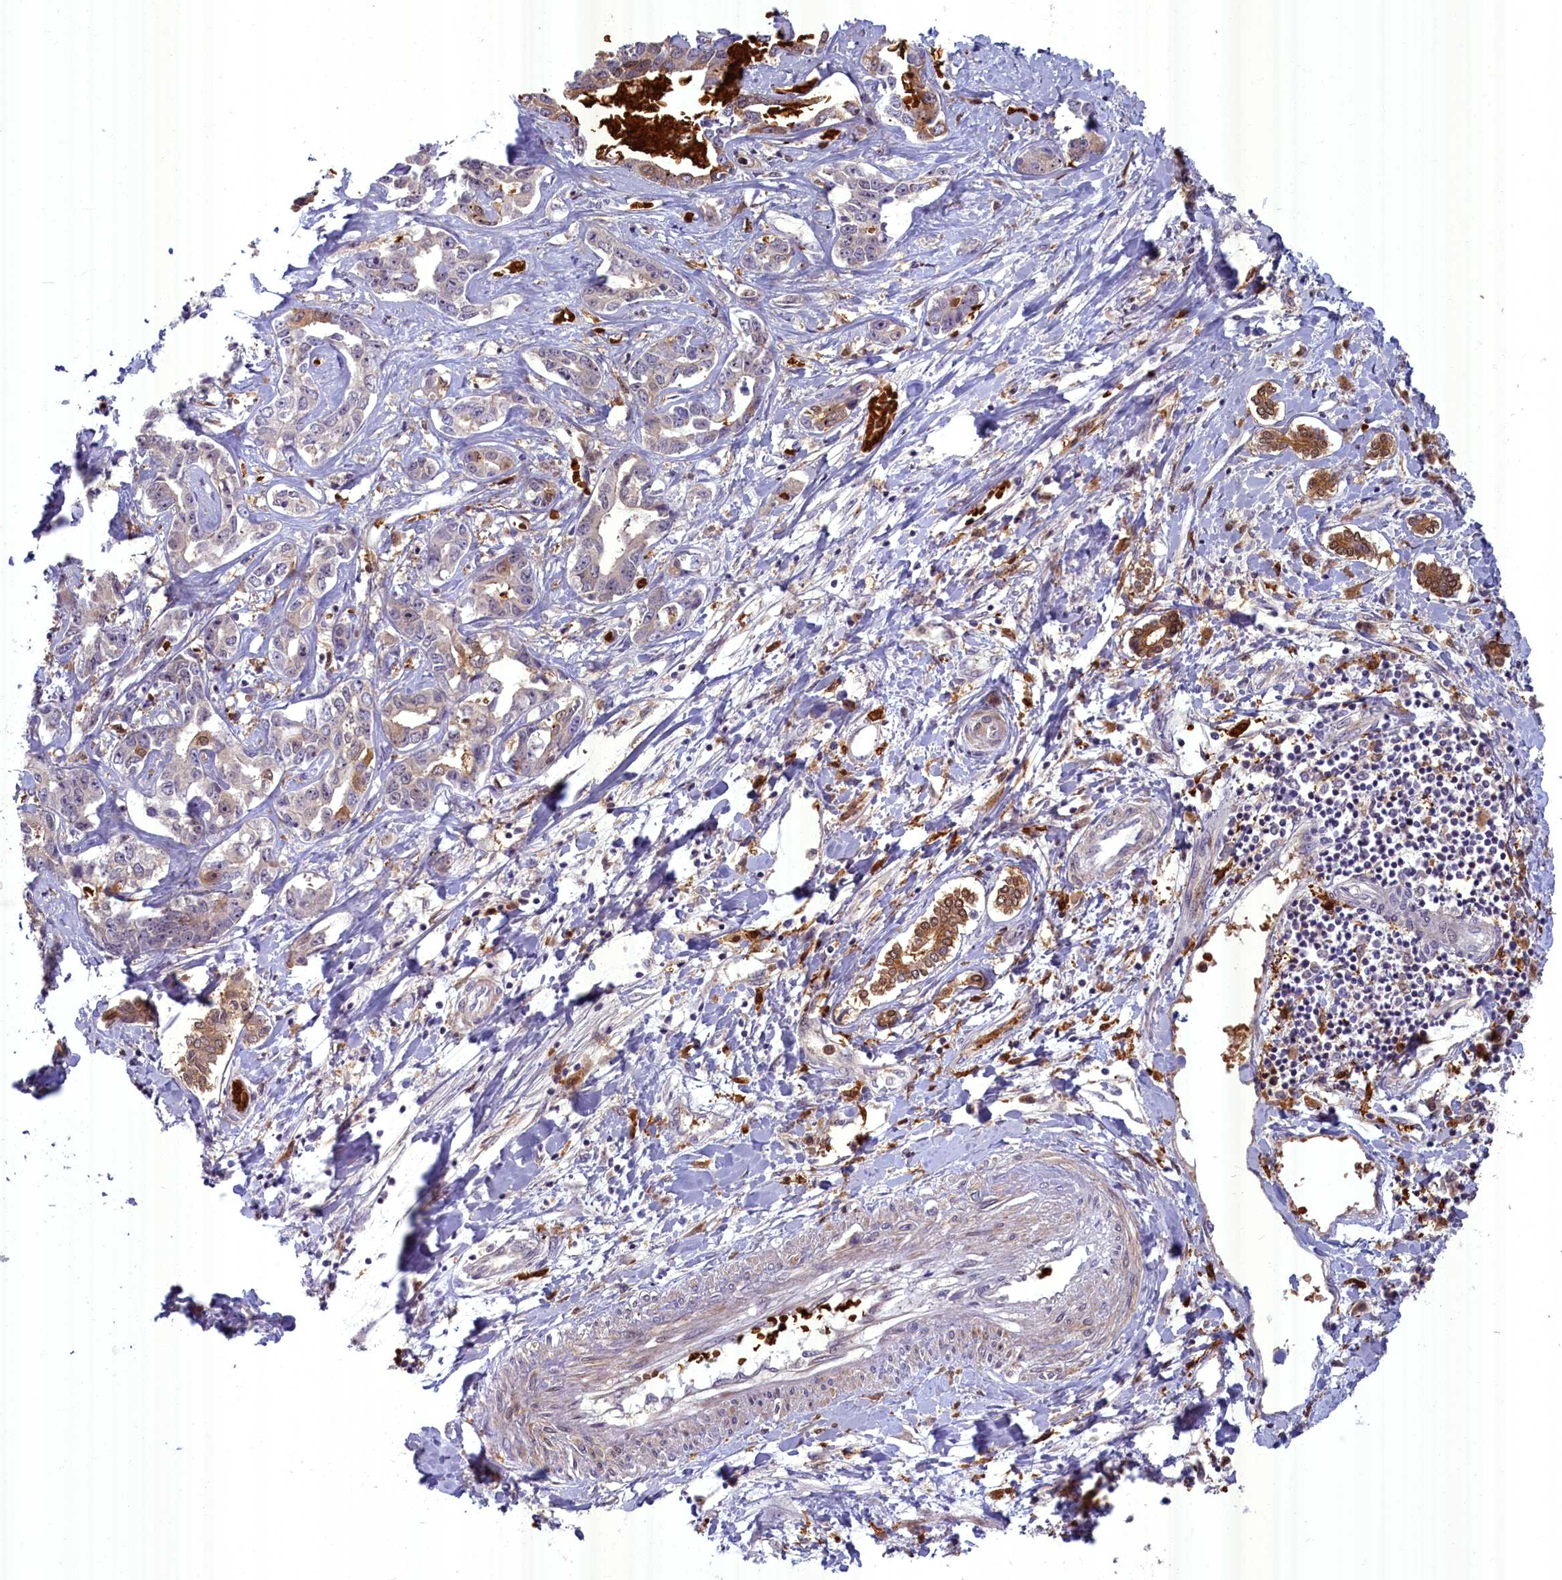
{"staining": {"intensity": "negative", "quantity": "none", "location": "none"}, "tissue": "liver cancer", "cell_type": "Tumor cells", "image_type": "cancer", "snomed": [{"axis": "morphology", "description": "Cholangiocarcinoma"}, {"axis": "topography", "description": "Liver"}], "caption": "IHC of human liver cancer shows no positivity in tumor cells.", "gene": "BLVRB", "patient": {"sex": "male", "age": 59}}